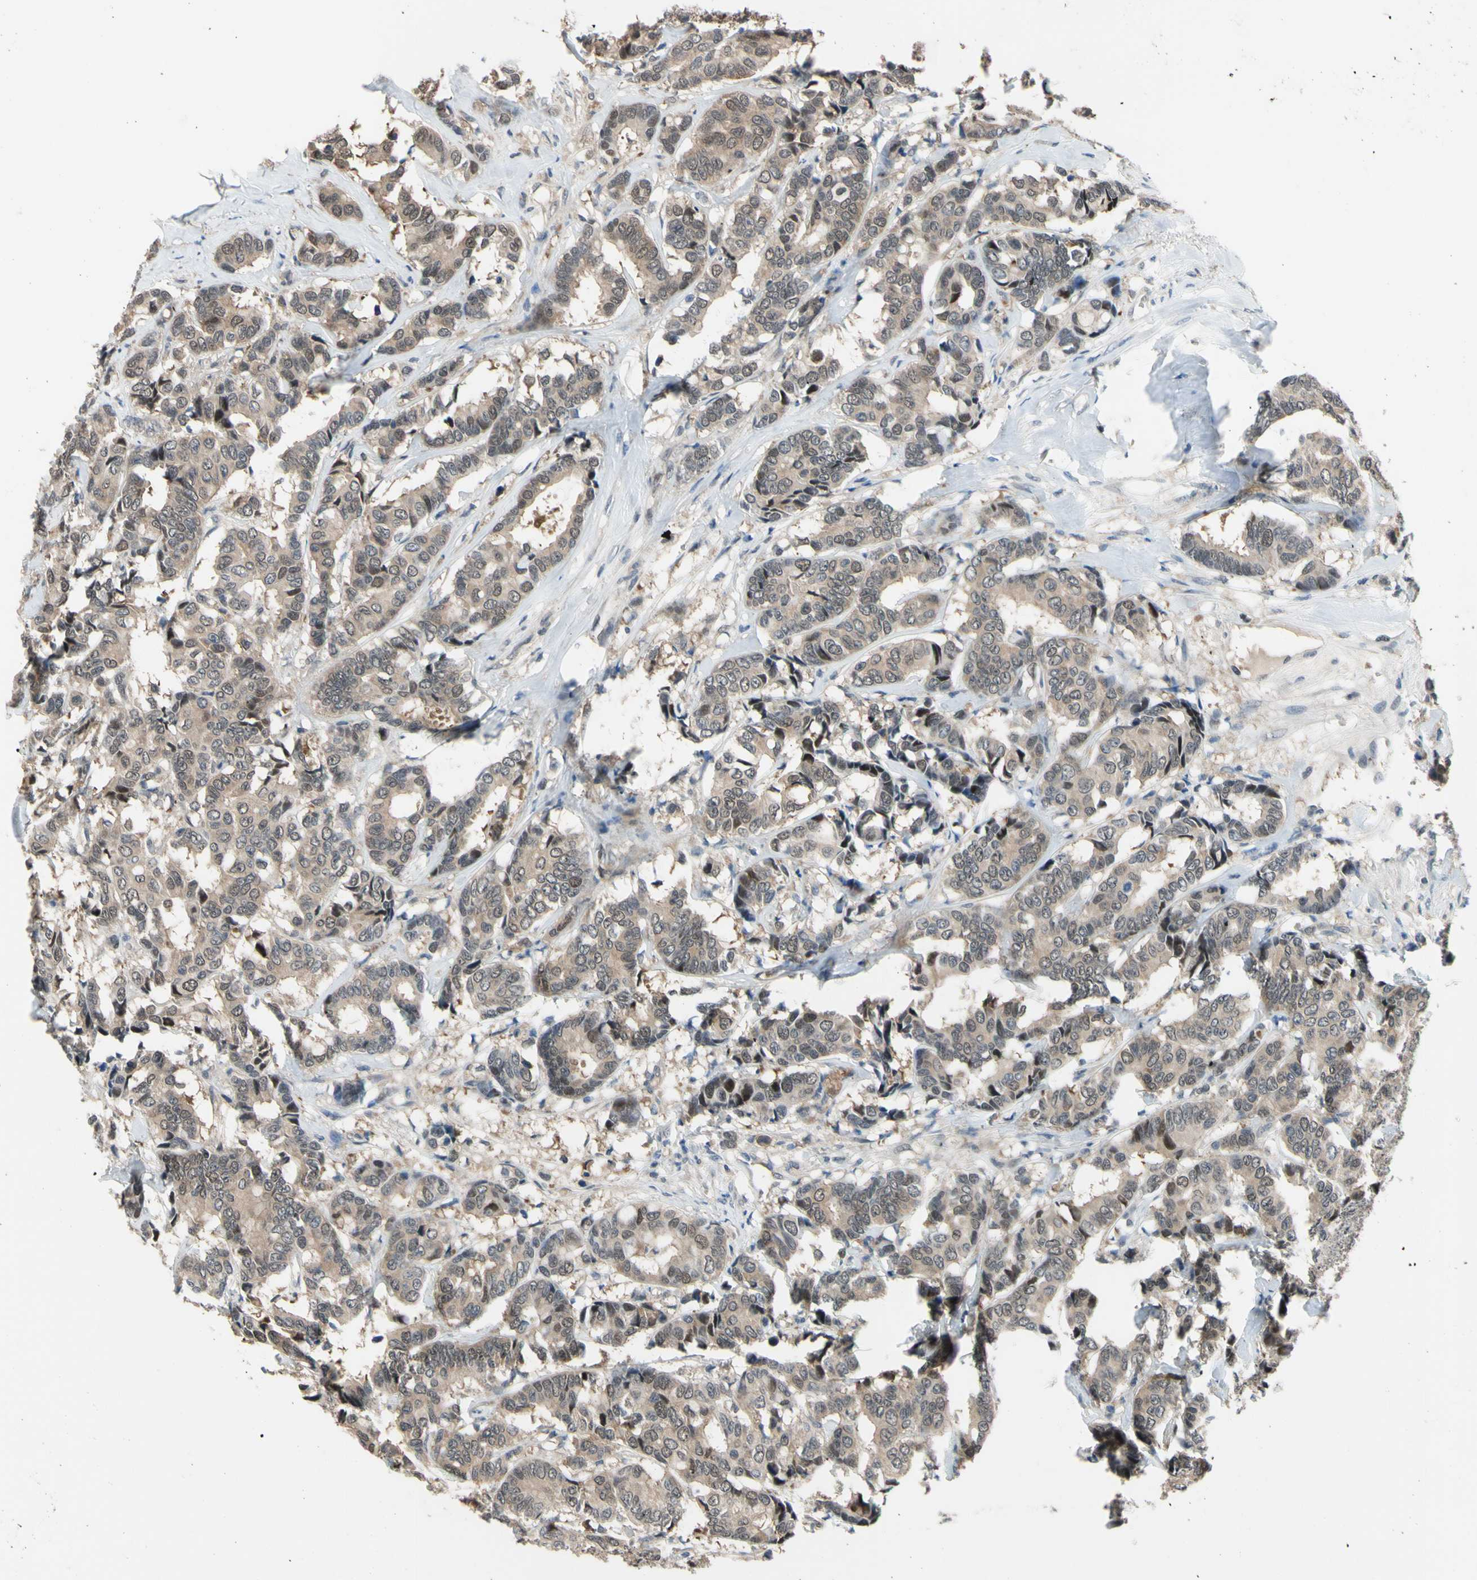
{"staining": {"intensity": "weak", "quantity": ">75%", "location": "cytoplasmic/membranous"}, "tissue": "breast cancer", "cell_type": "Tumor cells", "image_type": "cancer", "snomed": [{"axis": "morphology", "description": "Duct carcinoma"}, {"axis": "topography", "description": "Breast"}], "caption": "Tumor cells display weak cytoplasmic/membranous positivity in approximately >75% of cells in breast cancer.", "gene": "HSPA4", "patient": {"sex": "female", "age": 87}}